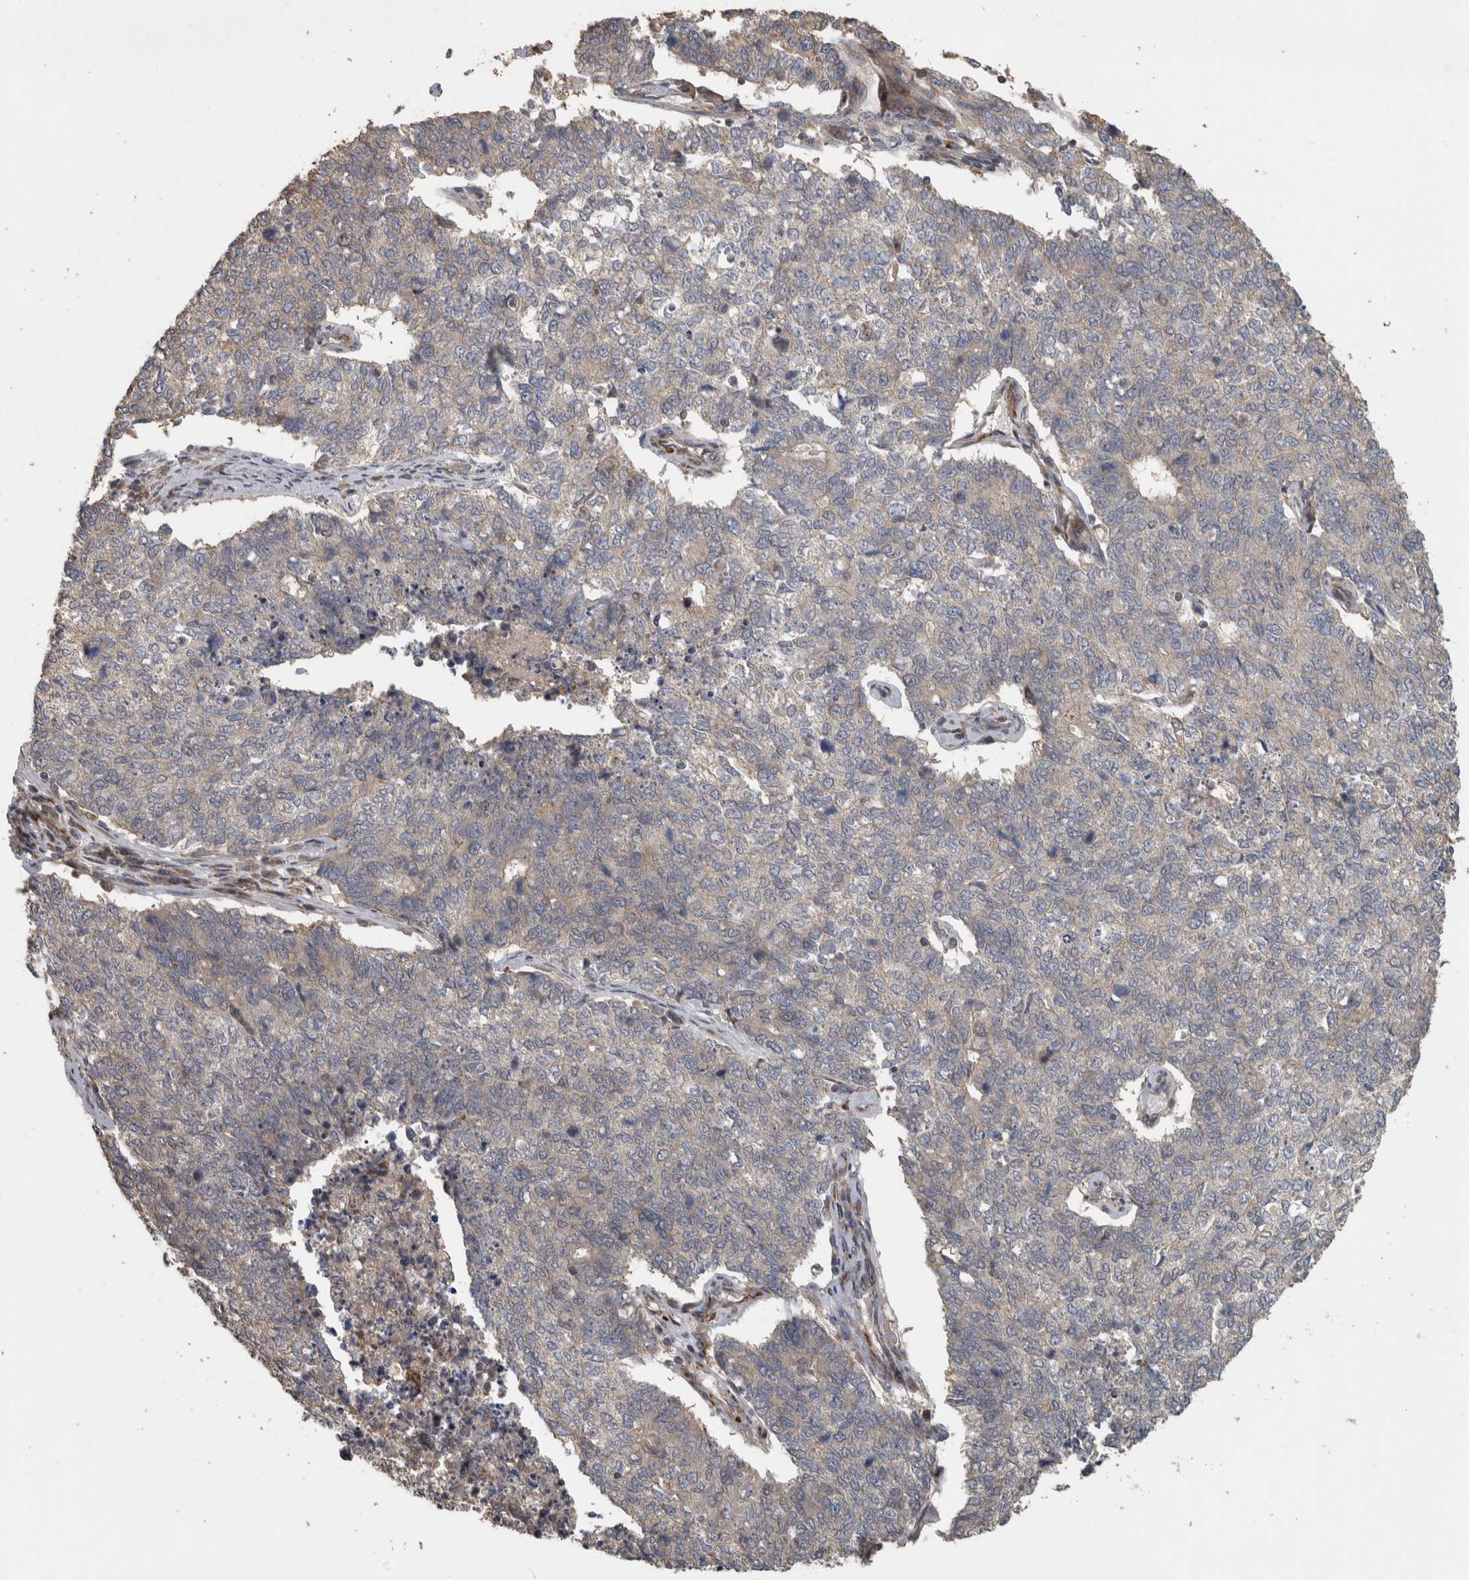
{"staining": {"intensity": "weak", "quantity": "<25%", "location": "cytoplasmic/membranous"}, "tissue": "cervical cancer", "cell_type": "Tumor cells", "image_type": "cancer", "snomed": [{"axis": "morphology", "description": "Squamous cell carcinoma, NOS"}, {"axis": "topography", "description": "Cervix"}], "caption": "High magnification brightfield microscopy of cervical cancer stained with DAB (3,3'-diaminobenzidine) (brown) and counterstained with hematoxylin (blue): tumor cells show no significant positivity.", "gene": "ERAL1", "patient": {"sex": "female", "age": 63}}